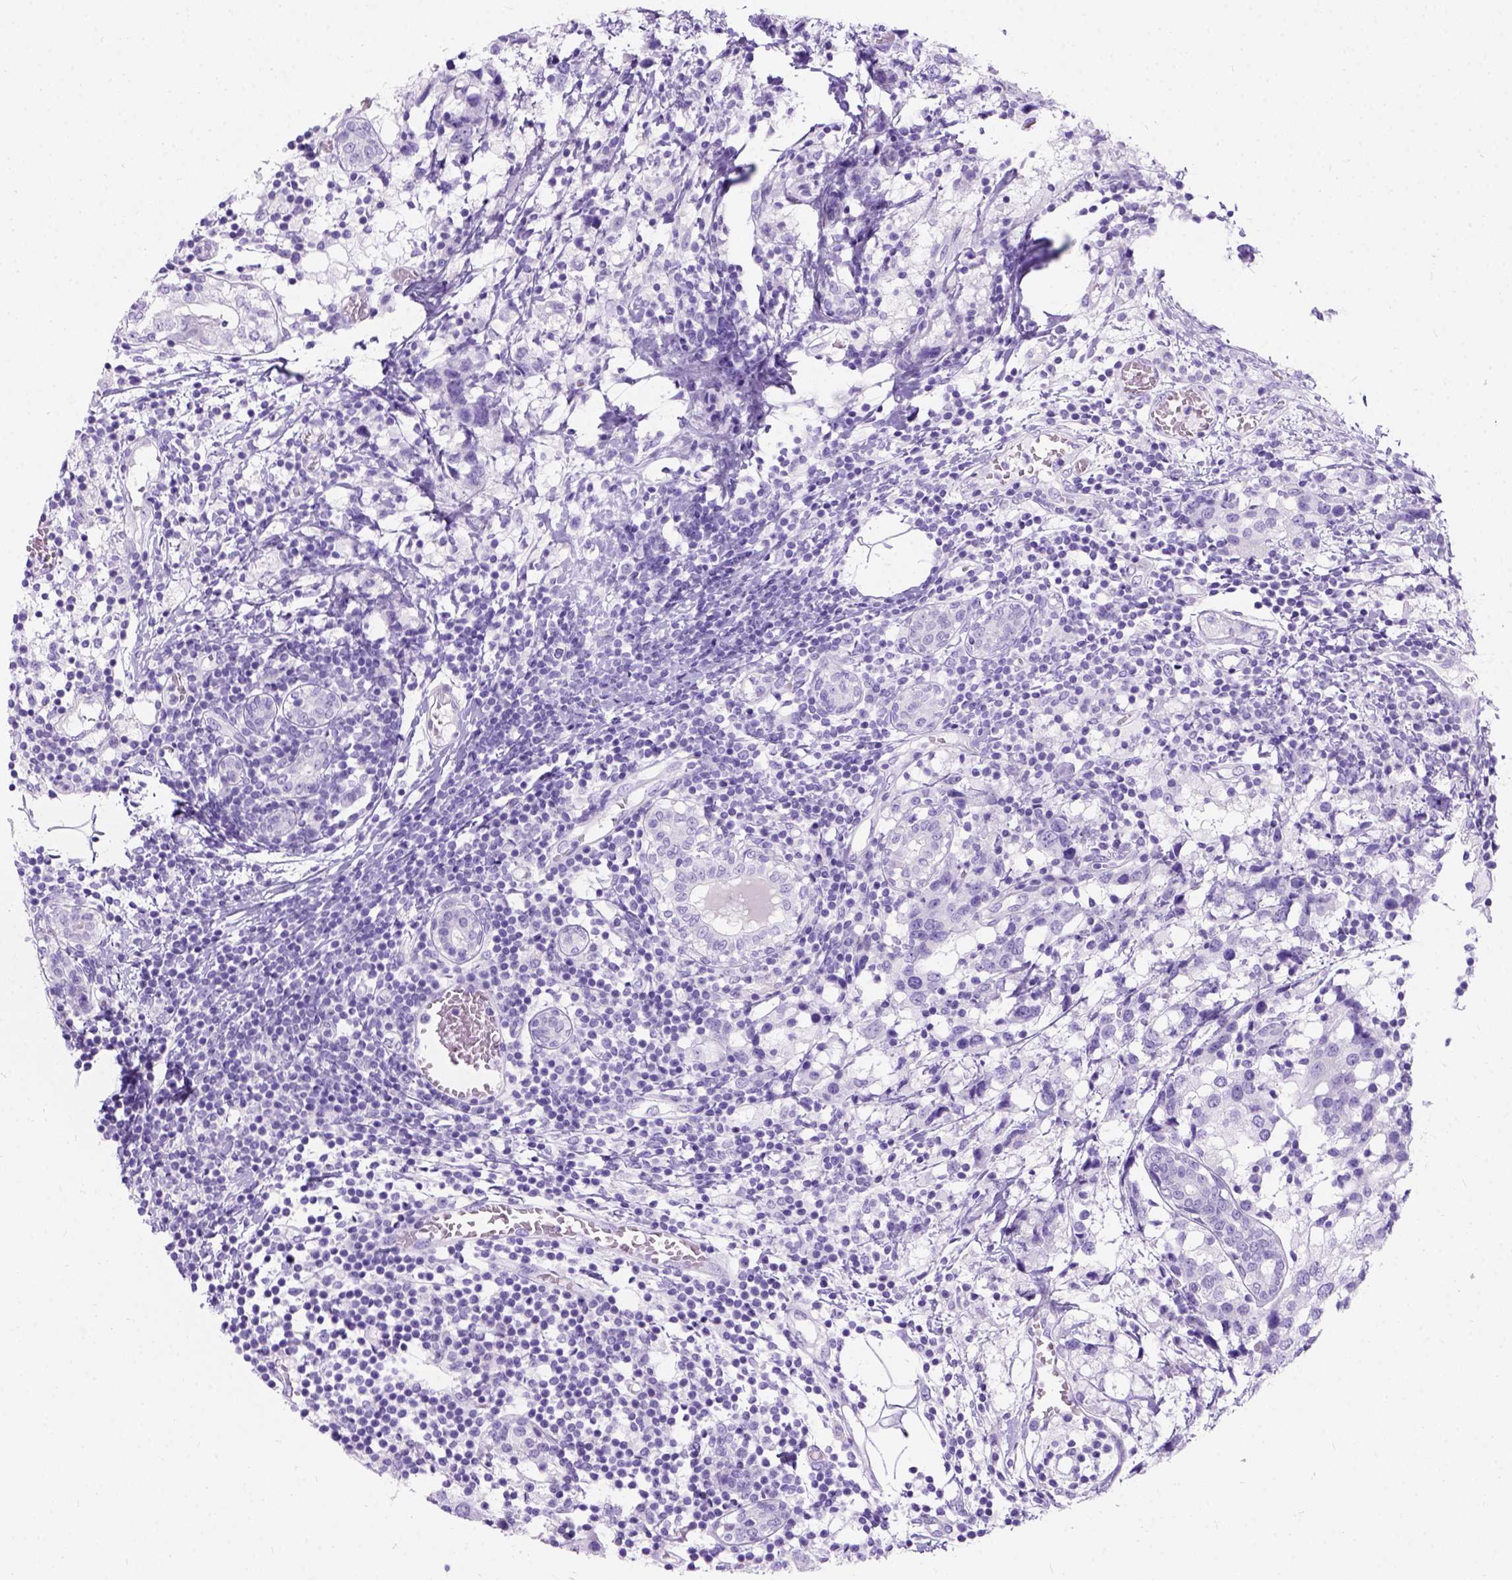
{"staining": {"intensity": "negative", "quantity": "none", "location": "none"}, "tissue": "breast cancer", "cell_type": "Tumor cells", "image_type": "cancer", "snomed": [{"axis": "morphology", "description": "Lobular carcinoma"}, {"axis": "topography", "description": "Breast"}], "caption": "Tumor cells show no significant protein positivity in lobular carcinoma (breast).", "gene": "C7orf57", "patient": {"sex": "female", "age": 59}}